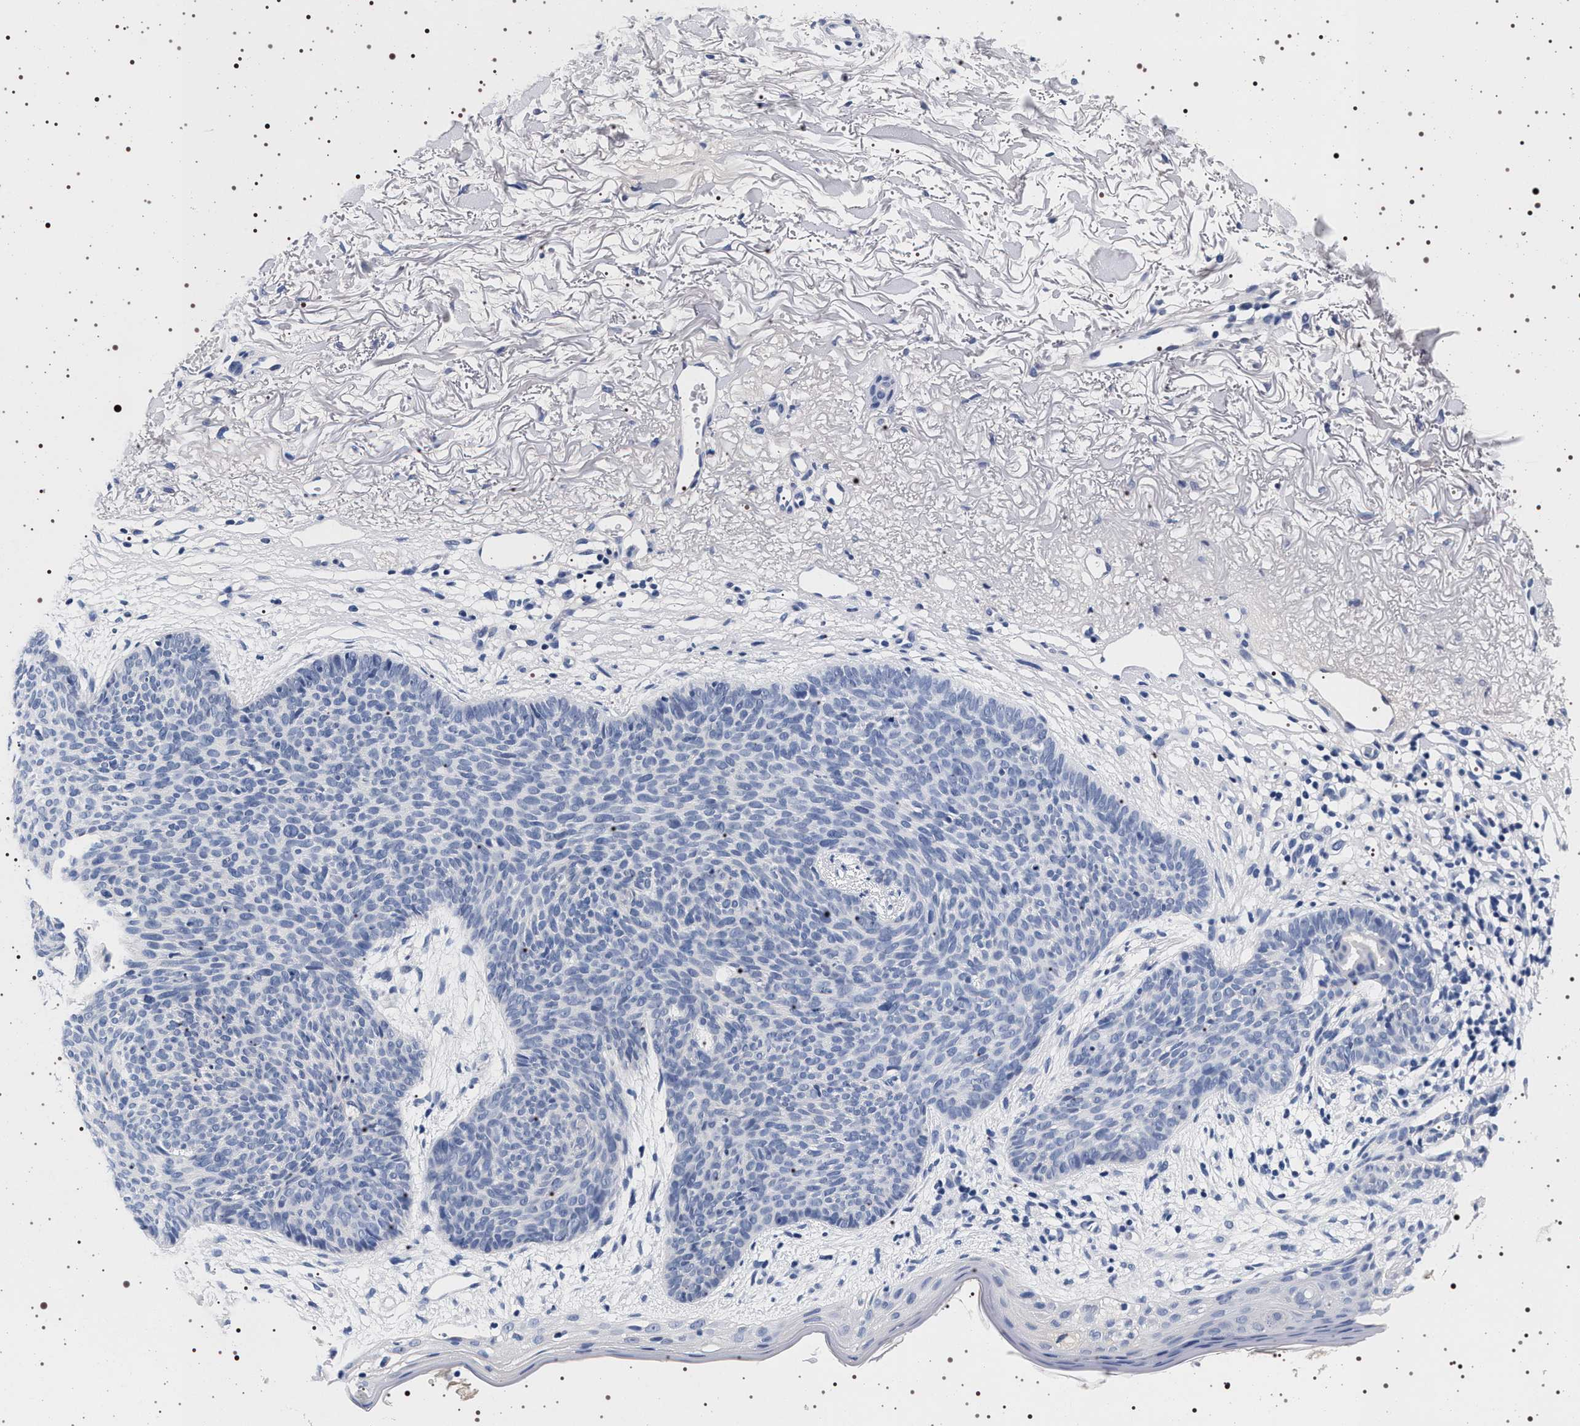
{"staining": {"intensity": "negative", "quantity": "none", "location": "none"}, "tissue": "skin cancer", "cell_type": "Tumor cells", "image_type": "cancer", "snomed": [{"axis": "morphology", "description": "Normal tissue, NOS"}, {"axis": "morphology", "description": "Basal cell carcinoma"}, {"axis": "topography", "description": "Skin"}], "caption": "Immunohistochemistry of skin cancer (basal cell carcinoma) reveals no expression in tumor cells.", "gene": "MAPK10", "patient": {"sex": "female", "age": 70}}